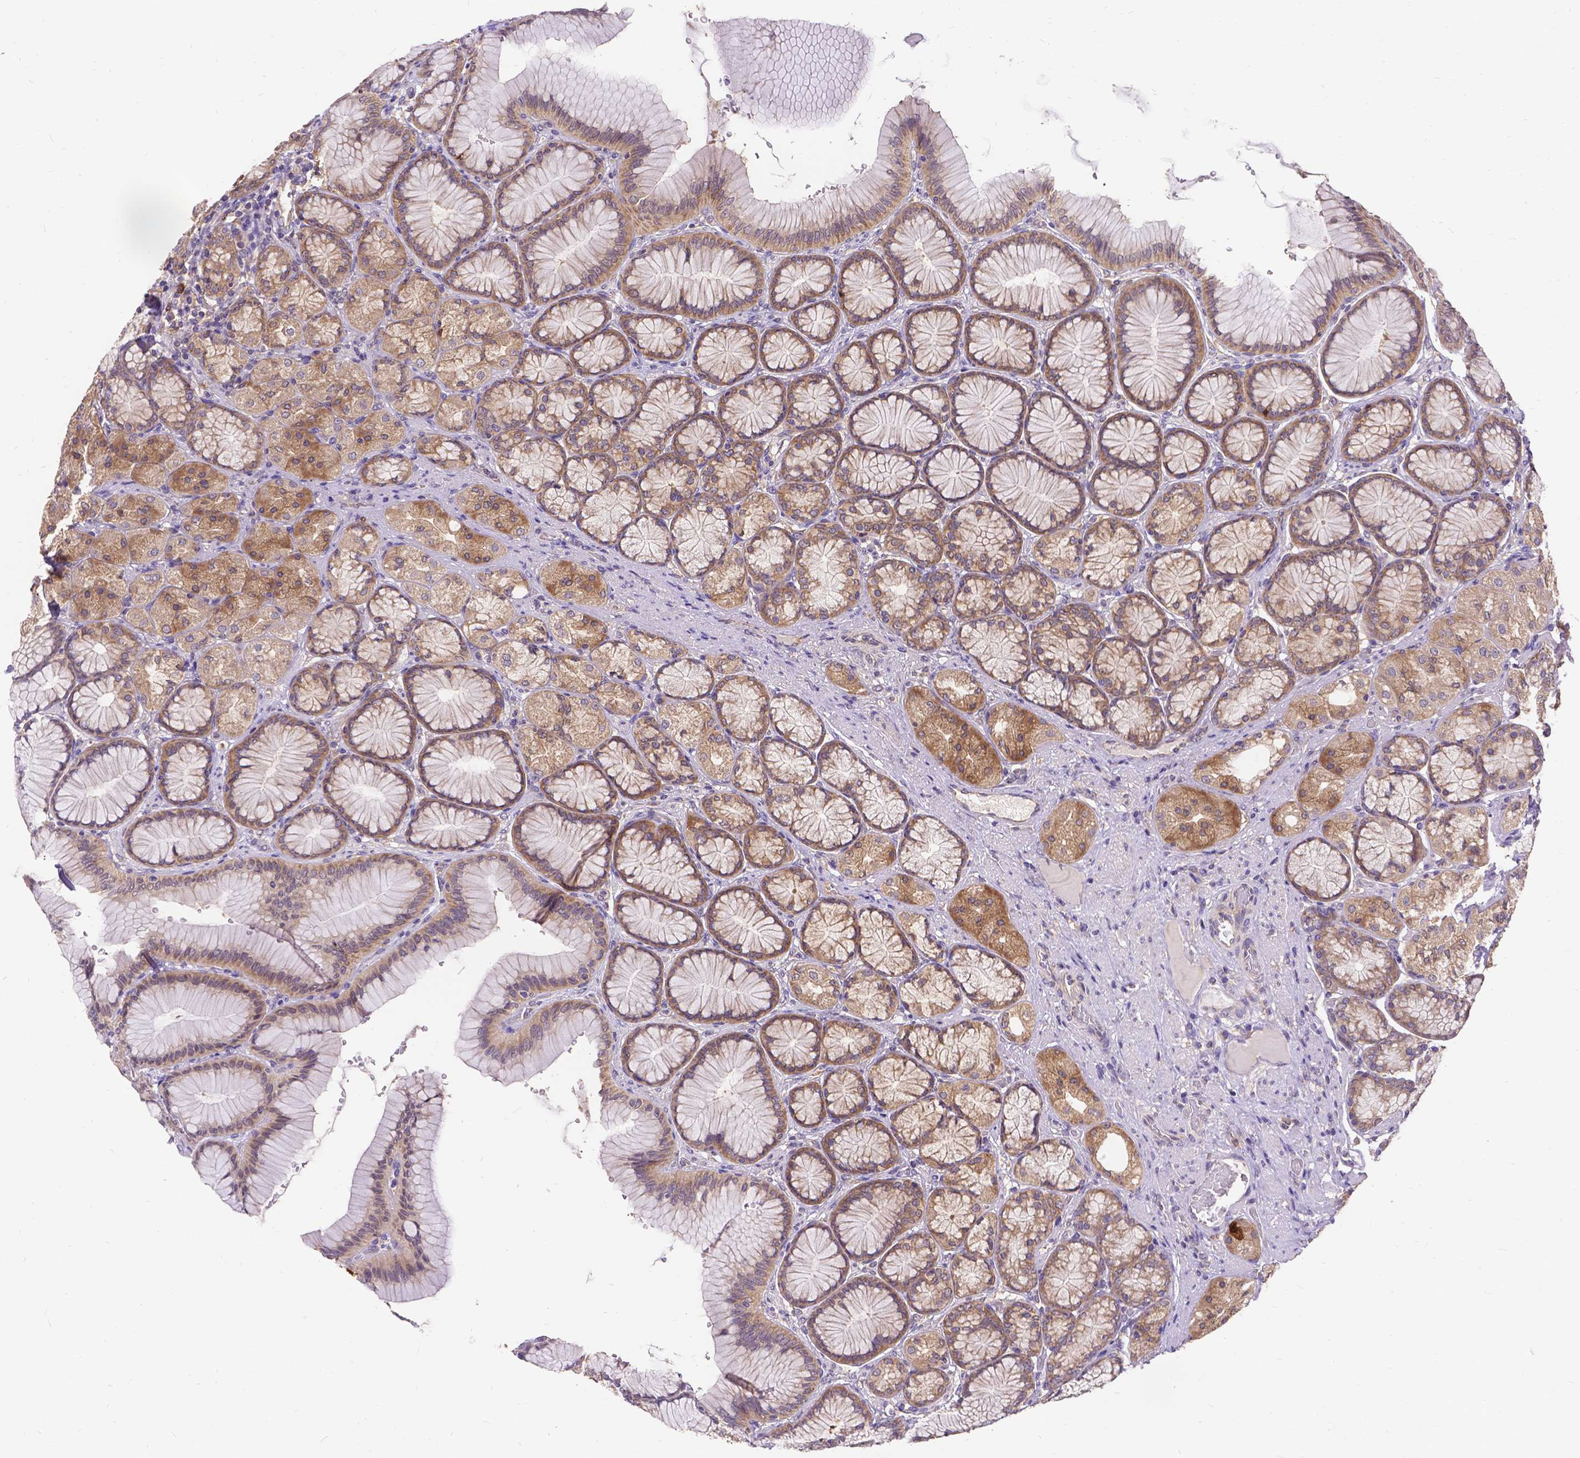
{"staining": {"intensity": "moderate", "quantity": "25%-75%", "location": "cytoplasmic/membranous"}, "tissue": "stomach", "cell_type": "Glandular cells", "image_type": "normal", "snomed": [{"axis": "morphology", "description": "Normal tissue, NOS"}, {"axis": "morphology", "description": "Adenocarcinoma, NOS"}, {"axis": "morphology", "description": "Adenocarcinoma, High grade"}, {"axis": "topography", "description": "Stomach, upper"}, {"axis": "topography", "description": "Stomach"}], "caption": "Immunohistochemical staining of unremarkable human stomach exhibits 25%-75% levels of moderate cytoplasmic/membranous protein expression in about 25%-75% of glandular cells. The staining was performed using DAB (3,3'-diaminobenzidine) to visualize the protein expression in brown, while the nuclei were stained in blue with hematoxylin (Magnification: 20x).", "gene": "DENND6A", "patient": {"sex": "female", "age": 65}}